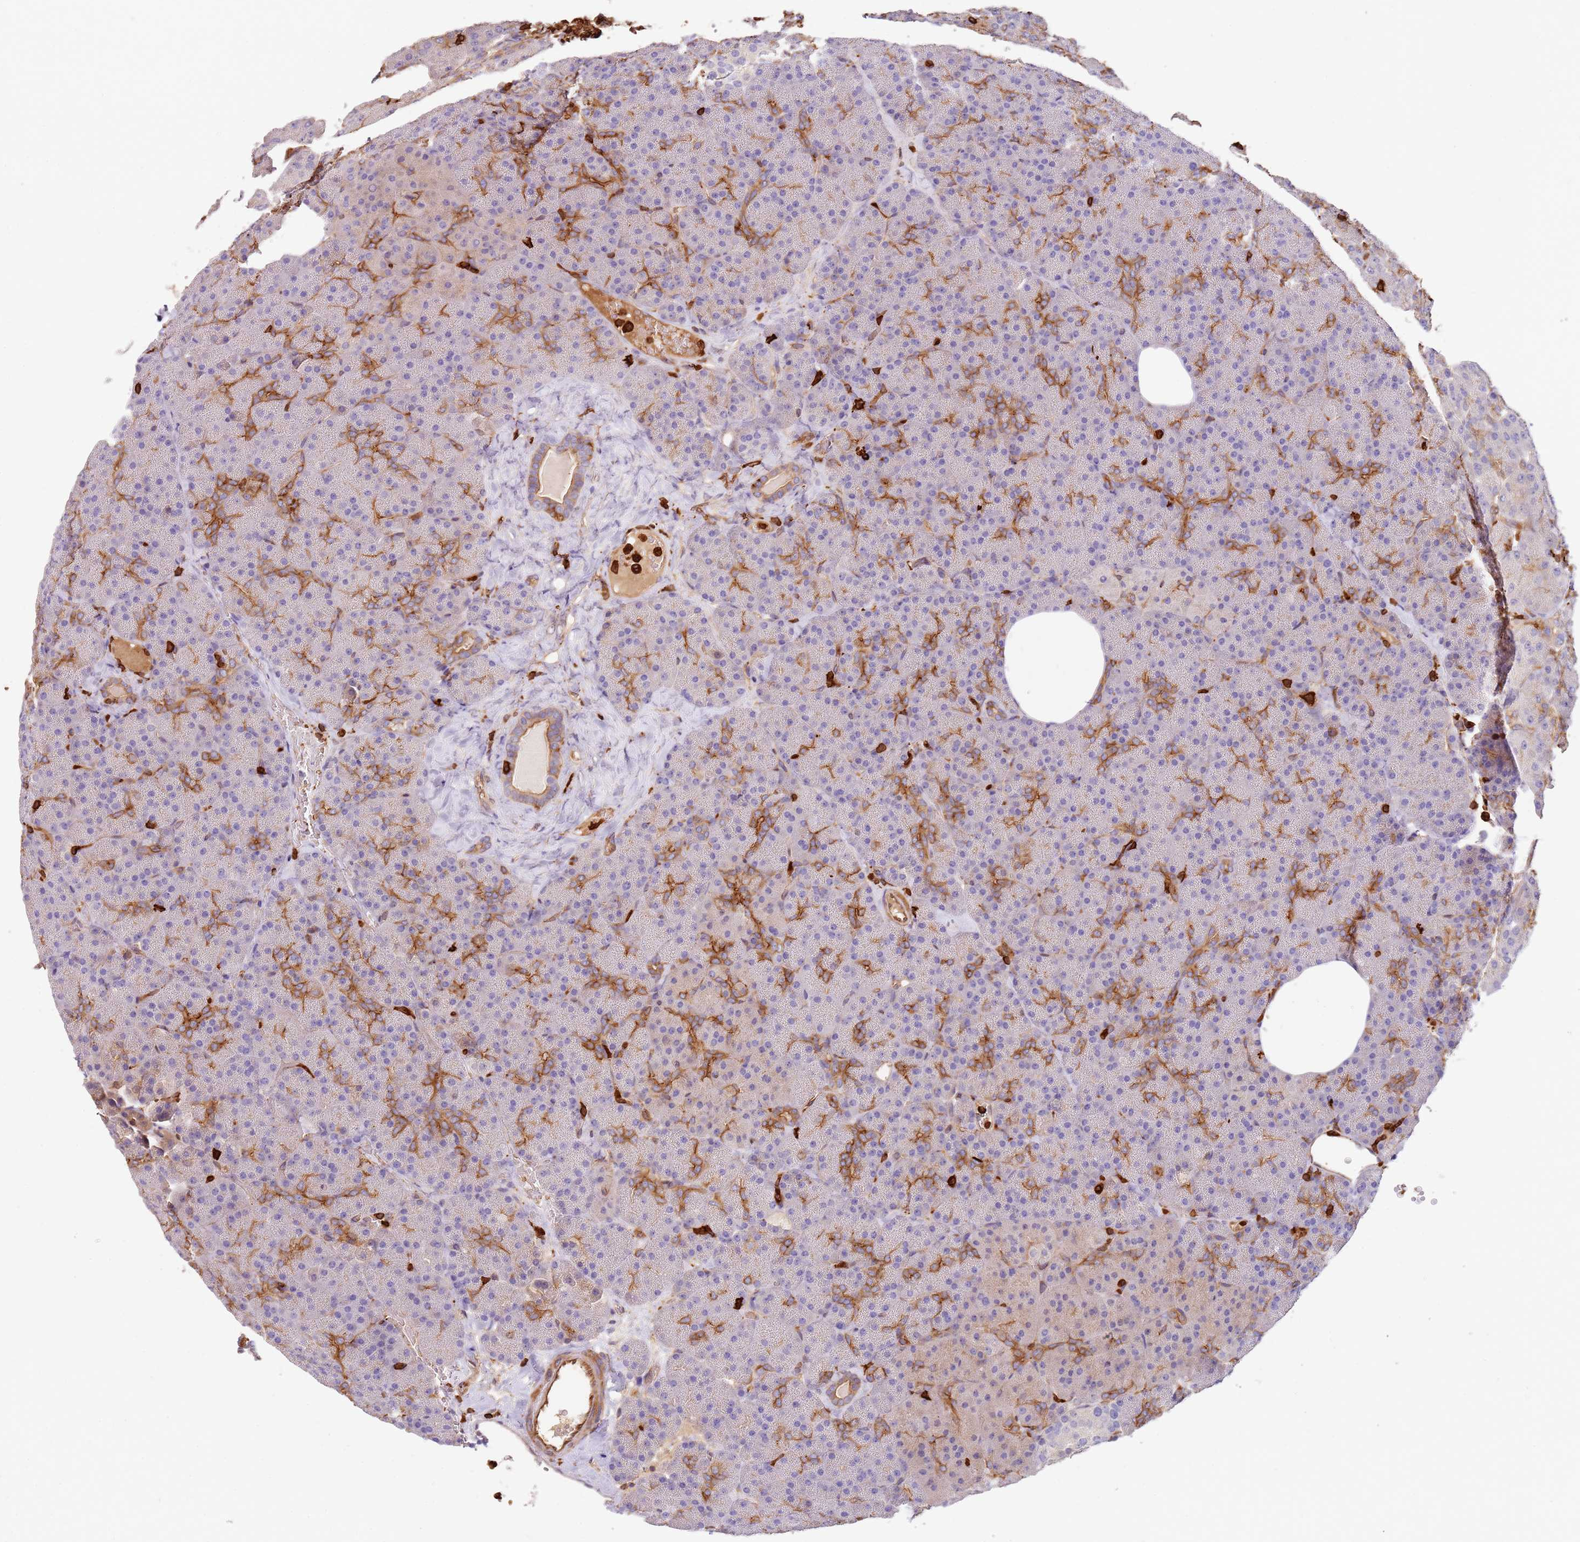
{"staining": {"intensity": "moderate", "quantity": "25%-75%", "location": "cytoplasmic/membranous"}, "tissue": "pancreas", "cell_type": "Exocrine glandular cells", "image_type": "normal", "snomed": [{"axis": "morphology", "description": "Normal tissue, NOS"}, {"axis": "morphology", "description": "Carcinoid, malignant, NOS"}, {"axis": "topography", "description": "Pancreas"}], "caption": "The image reveals a brown stain indicating the presence of a protein in the cytoplasmic/membranous of exocrine glandular cells in pancreas. Using DAB (brown) and hematoxylin (blue) stains, captured at high magnification using brightfield microscopy.", "gene": "OR6P1", "patient": {"sex": "female", "age": 35}}